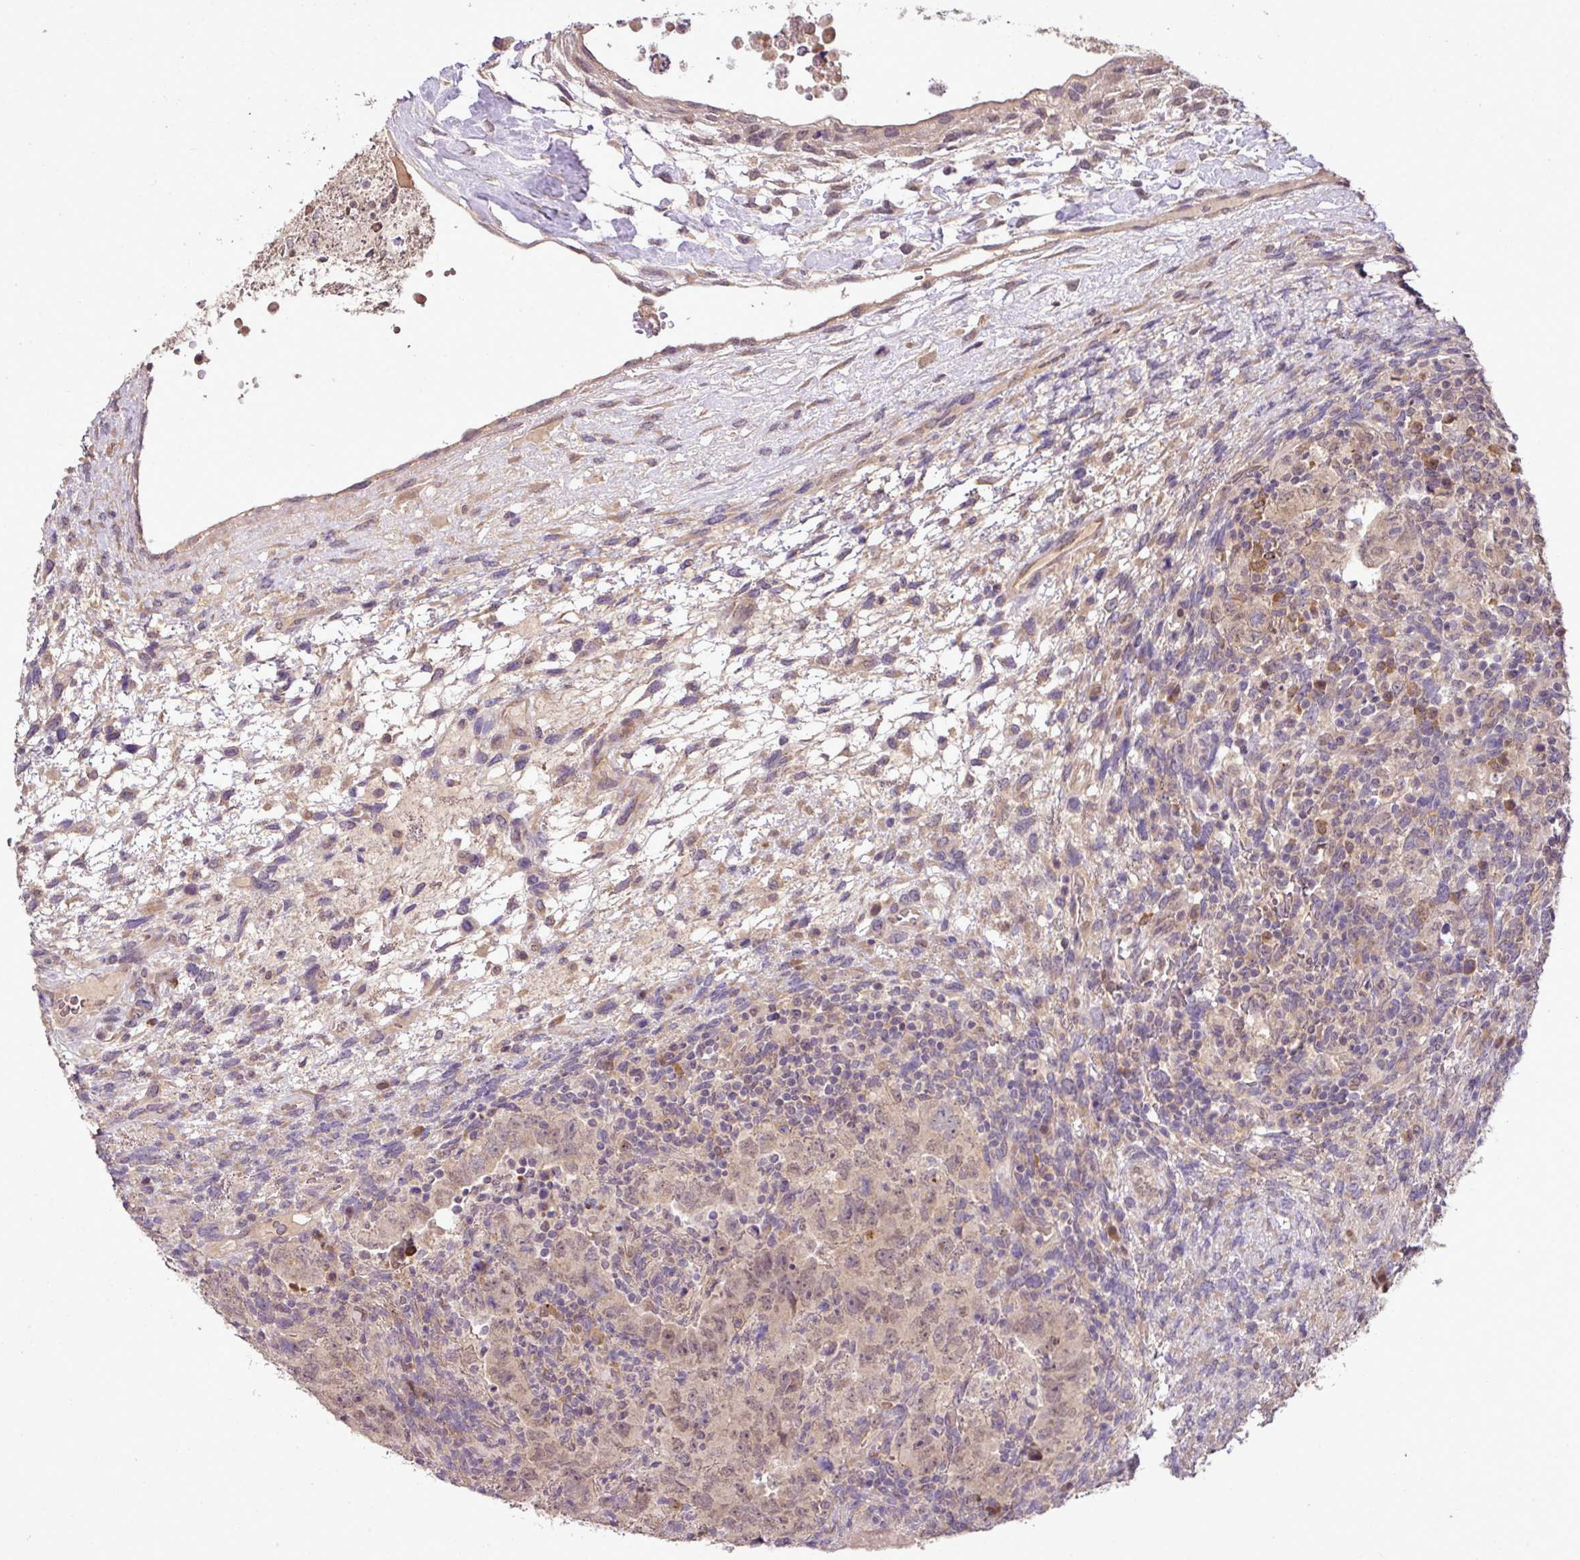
{"staining": {"intensity": "weak", "quantity": ">75%", "location": "cytoplasmic/membranous,nuclear"}, "tissue": "testis cancer", "cell_type": "Tumor cells", "image_type": "cancer", "snomed": [{"axis": "morphology", "description": "Carcinoma, Embryonal, NOS"}, {"axis": "topography", "description": "Testis"}], "caption": "Tumor cells reveal low levels of weak cytoplasmic/membranous and nuclear expression in approximately >75% of cells in testis cancer.", "gene": "DNAAF4", "patient": {"sex": "male", "age": 24}}